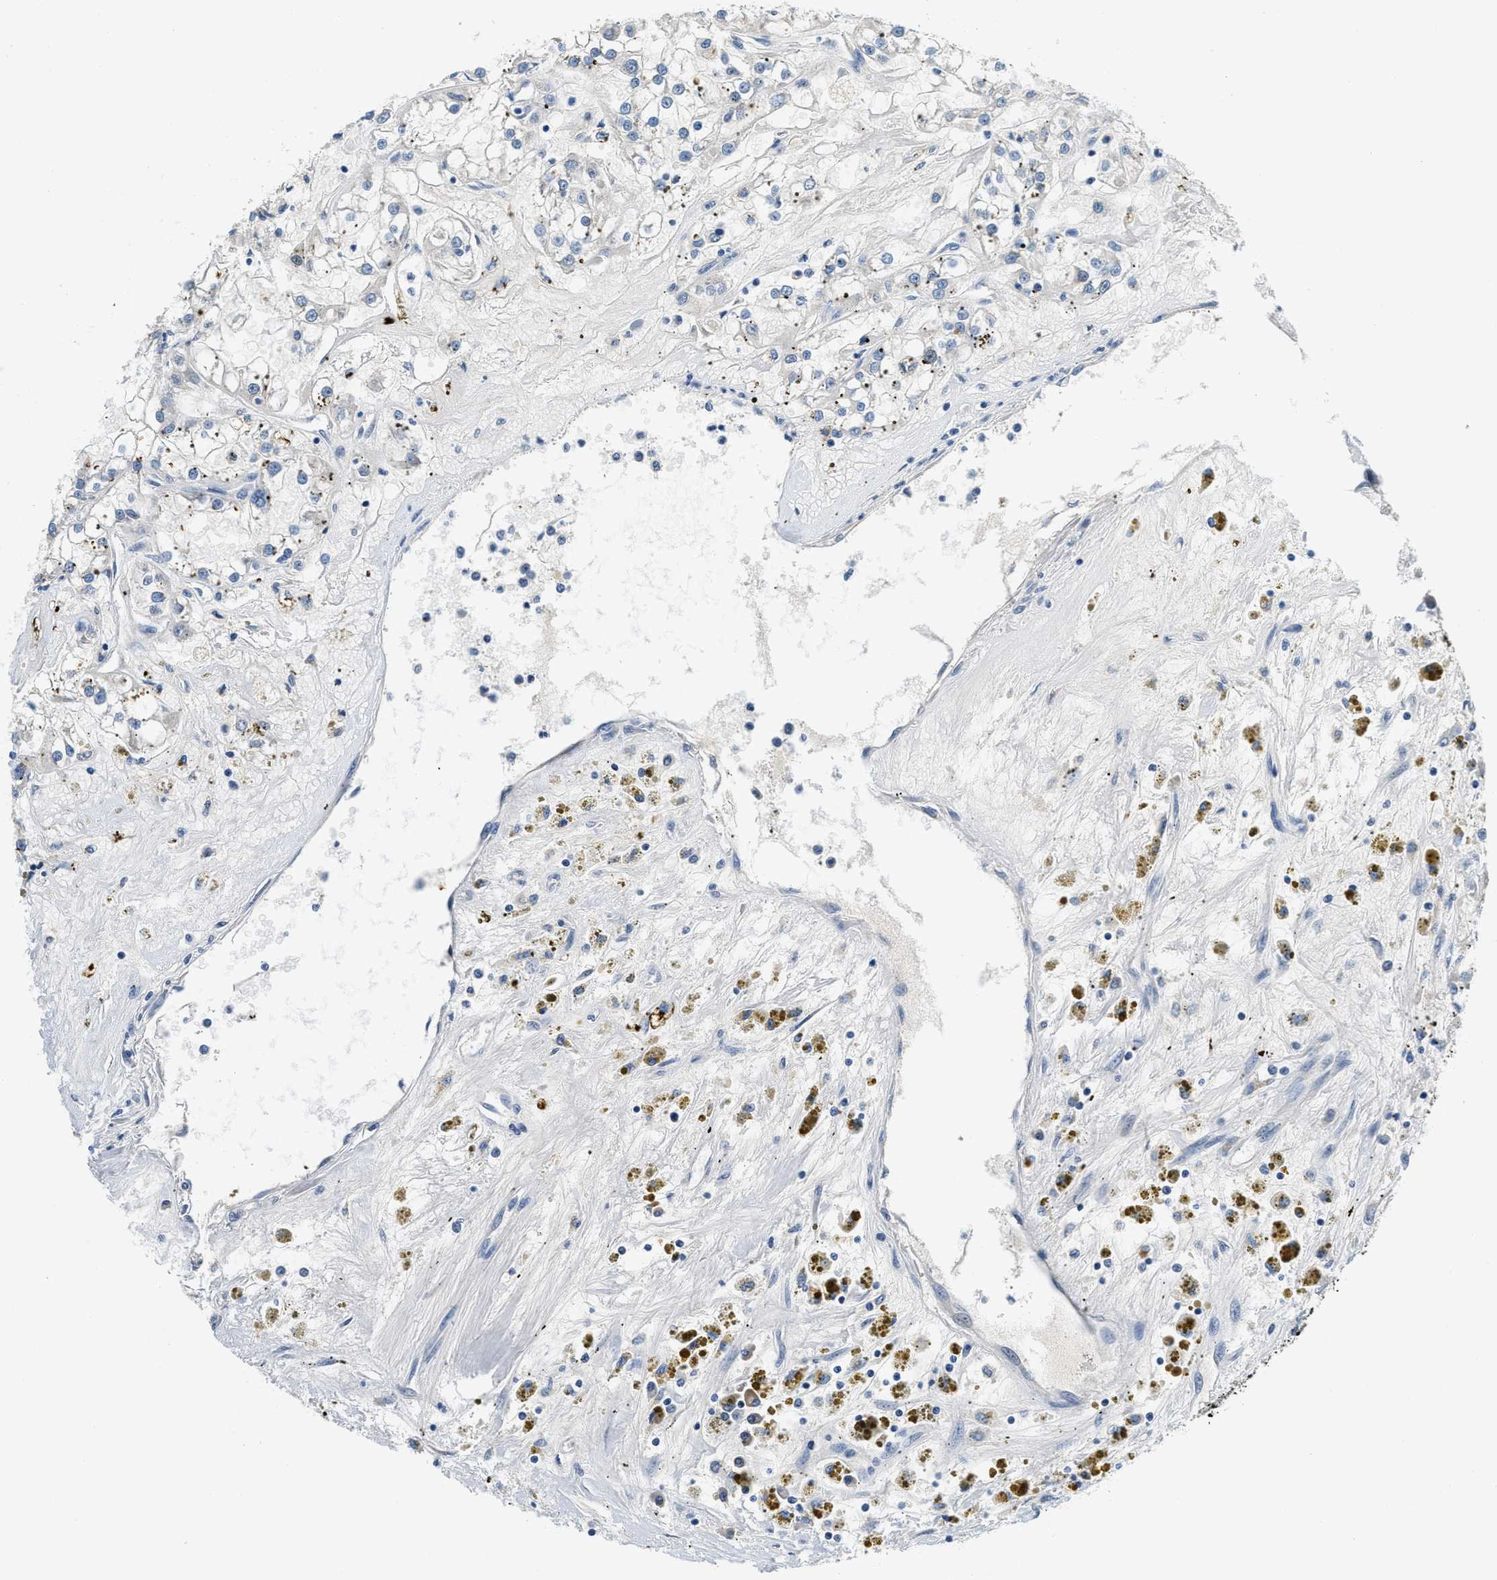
{"staining": {"intensity": "weak", "quantity": "<25%", "location": "cytoplasmic/membranous"}, "tissue": "renal cancer", "cell_type": "Tumor cells", "image_type": "cancer", "snomed": [{"axis": "morphology", "description": "Adenocarcinoma, NOS"}, {"axis": "topography", "description": "Kidney"}], "caption": "Protein analysis of adenocarcinoma (renal) reveals no significant staining in tumor cells. The staining is performed using DAB (3,3'-diaminobenzidine) brown chromogen with nuclei counter-stained in using hematoxylin.", "gene": "ALDH3A2", "patient": {"sex": "female", "age": 52}}